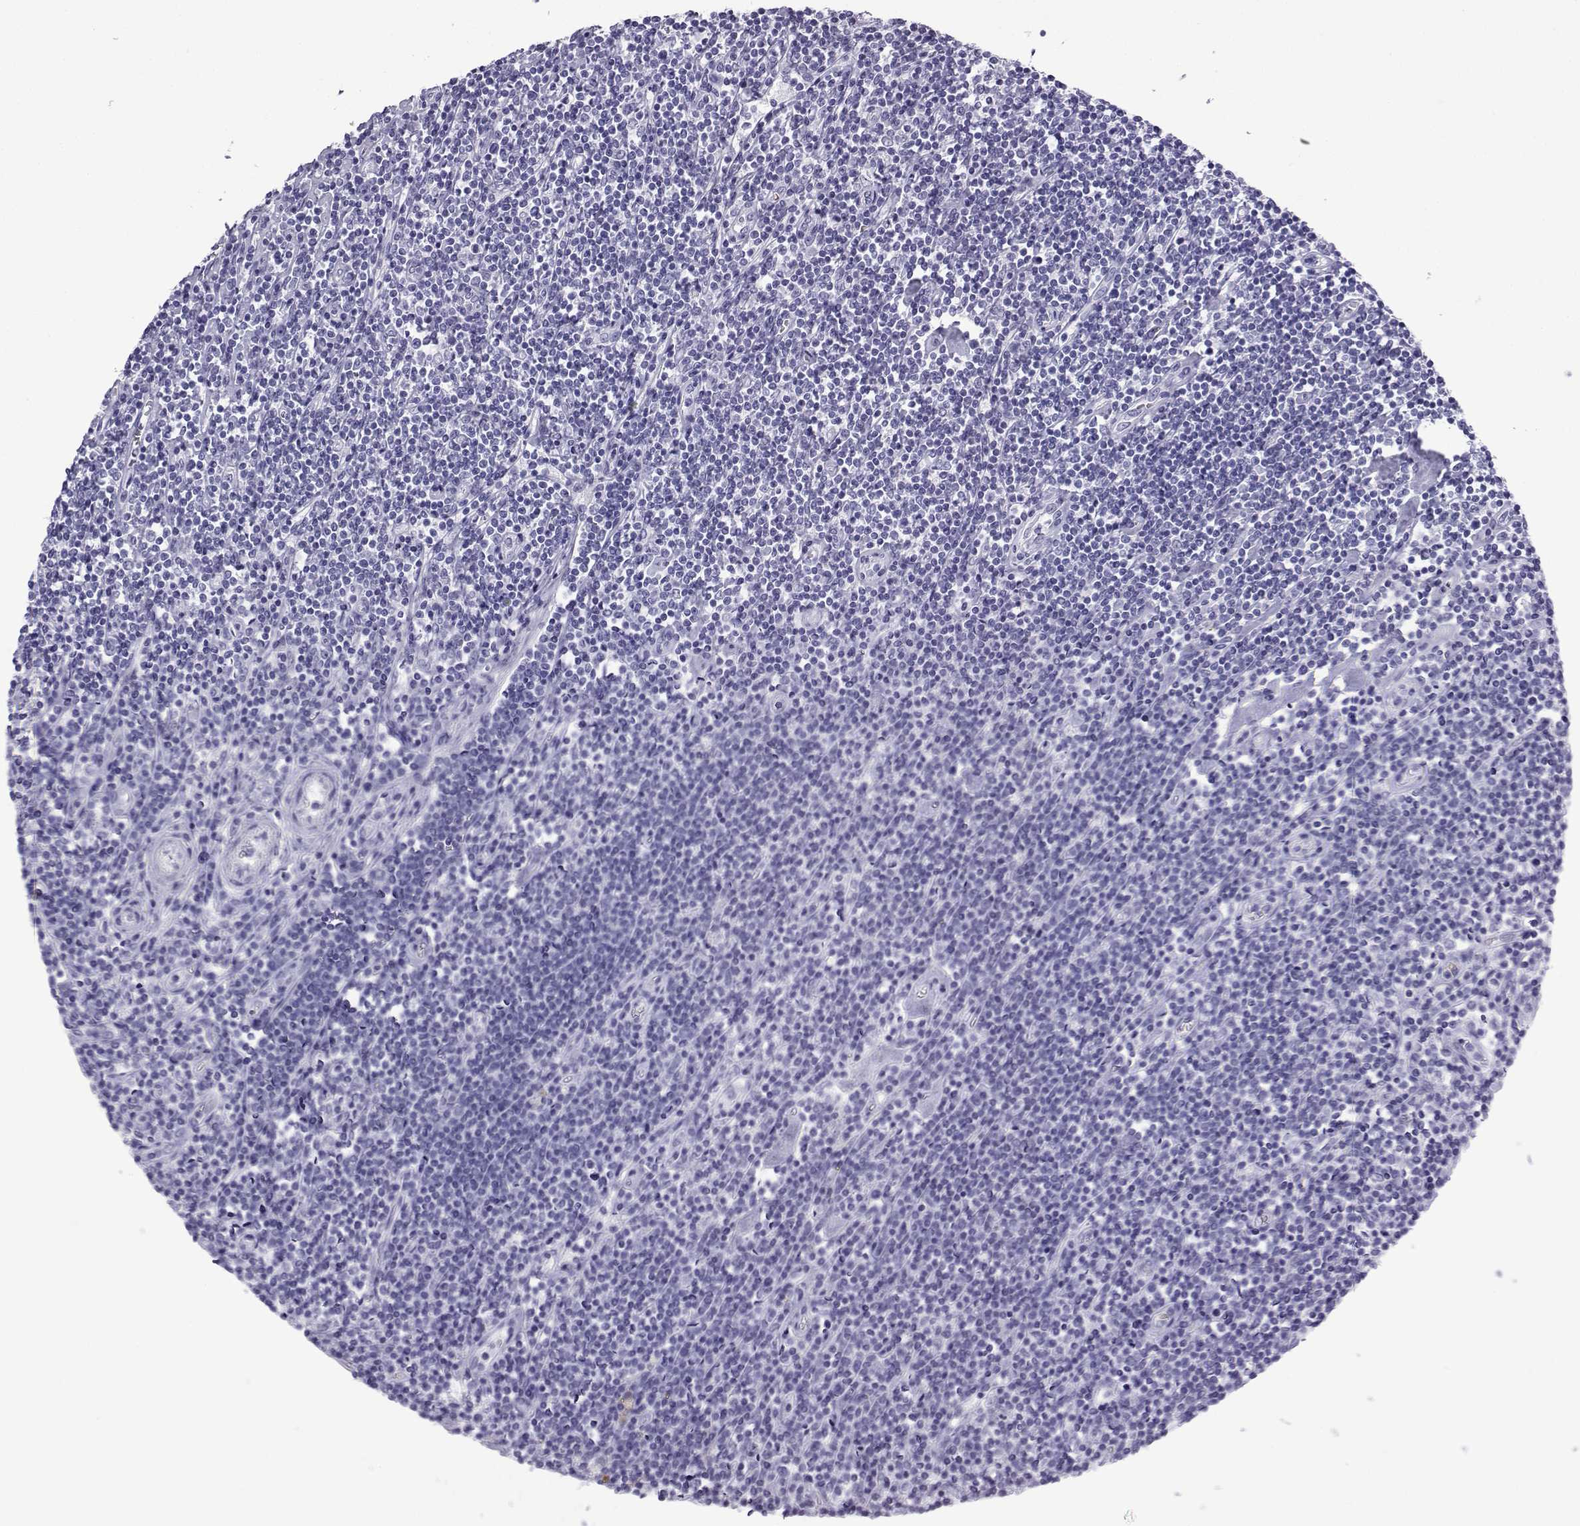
{"staining": {"intensity": "negative", "quantity": "none", "location": "none"}, "tissue": "lymphoma", "cell_type": "Tumor cells", "image_type": "cancer", "snomed": [{"axis": "morphology", "description": "Hodgkin's disease, NOS"}, {"axis": "topography", "description": "Lymph node"}], "caption": "IHC image of human lymphoma stained for a protein (brown), which shows no expression in tumor cells. The staining is performed using DAB (3,3'-diaminobenzidine) brown chromogen with nuclei counter-stained in using hematoxylin.", "gene": "TRIM46", "patient": {"sex": "male", "age": 40}}